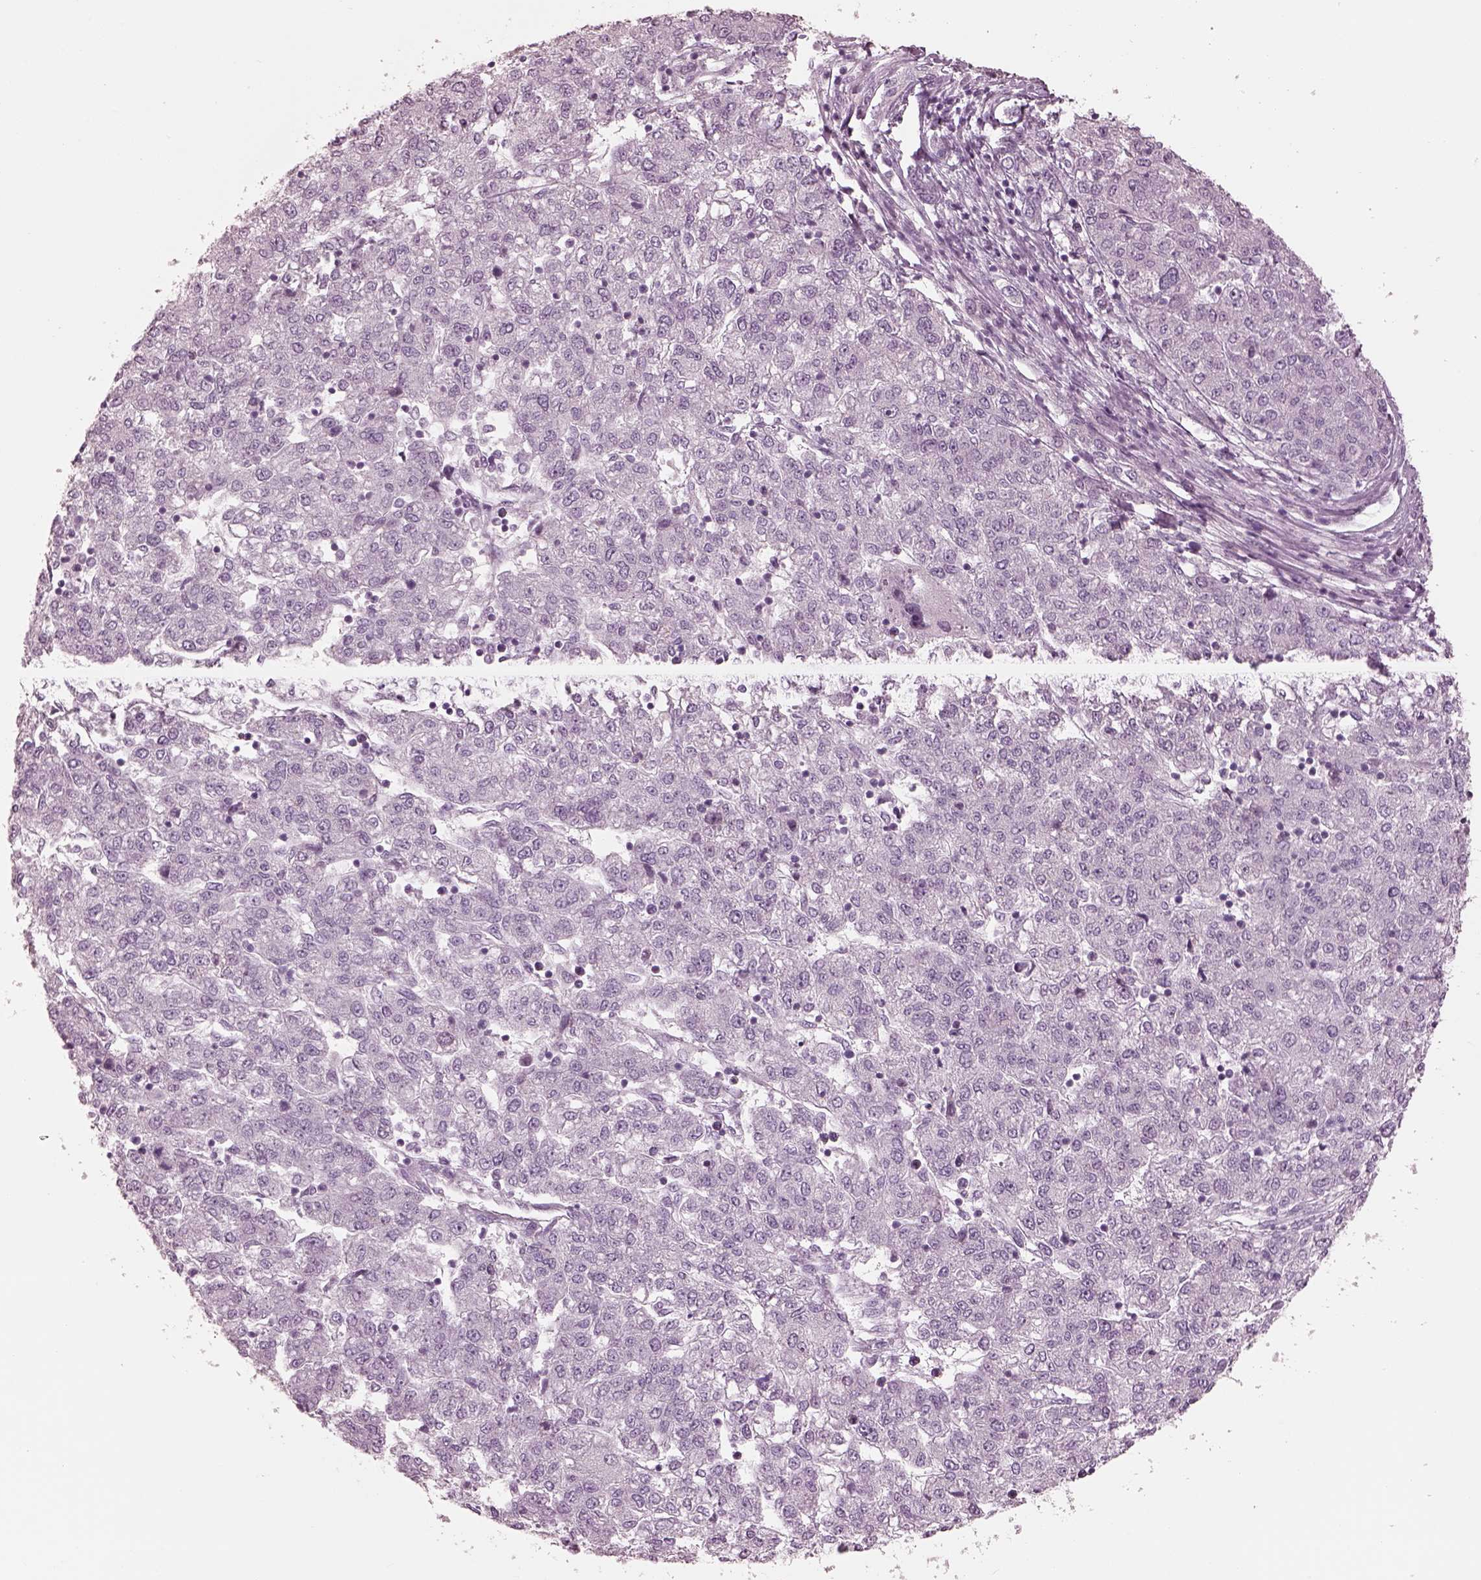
{"staining": {"intensity": "negative", "quantity": "none", "location": "none"}, "tissue": "liver cancer", "cell_type": "Tumor cells", "image_type": "cancer", "snomed": [{"axis": "morphology", "description": "Carcinoma, Hepatocellular, NOS"}, {"axis": "topography", "description": "Liver"}], "caption": "A histopathology image of human liver hepatocellular carcinoma is negative for staining in tumor cells.", "gene": "KRTAP24-1", "patient": {"sex": "male", "age": 56}}